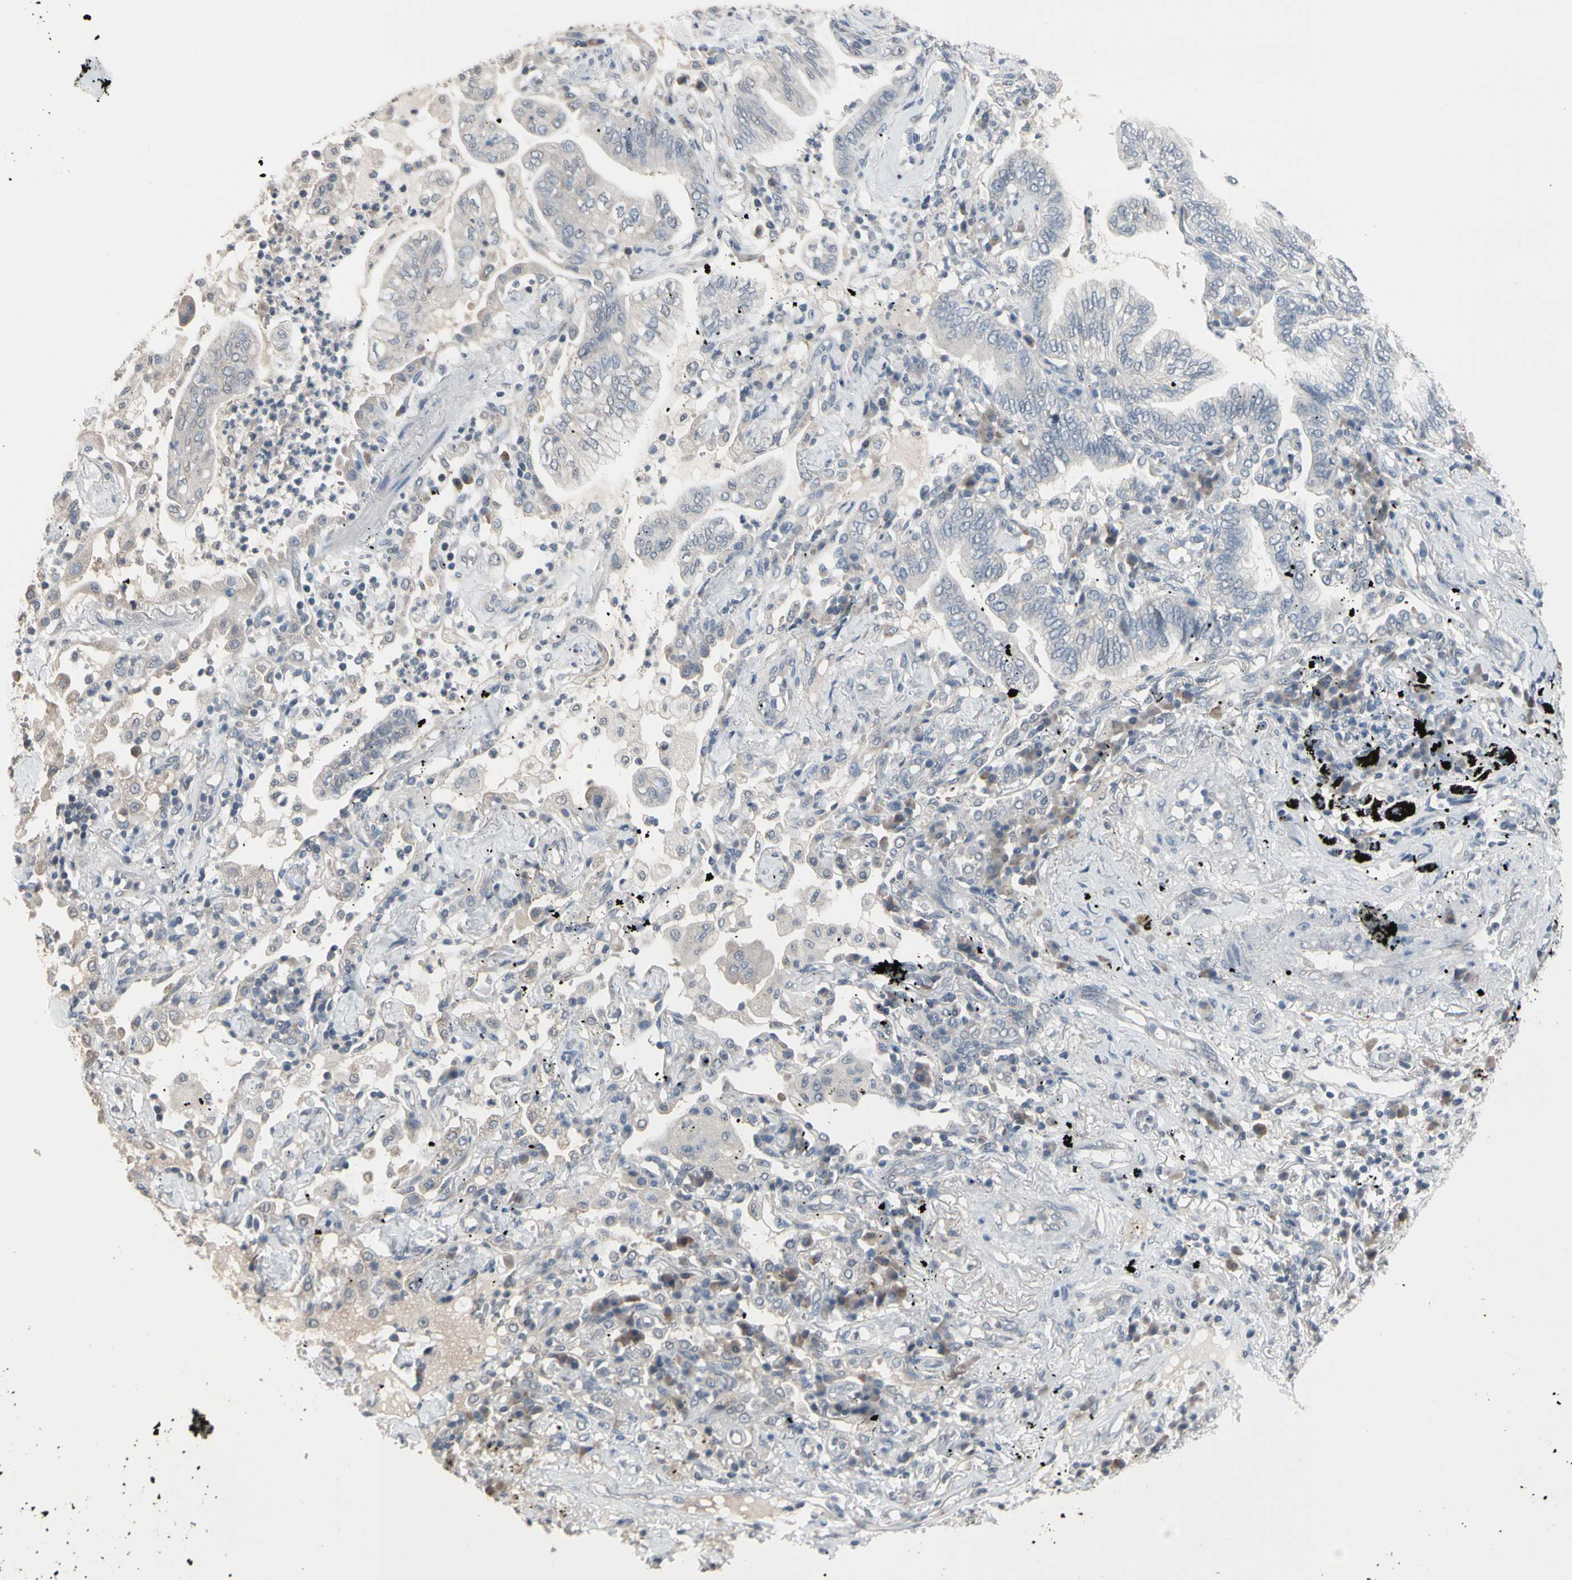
{"staining": {"intensity": "negative", "quantity": "none", "location": "none"}, "tissue": "lung cancer", "cell_type": "Tumor cells", "image_type": "cancer", "snomed": [{"axis": "morphology", "description": "Normal tissue, NOS"}, {"axis": "morphology", "description": "Adenocarcinoma, NOS"}, {"axis": "topography", "description": "Bronchus"}, {"axis": "topography", "description": "Lung"}], "caption": "Immunohistochemistry (IHC) of human lung cancer (adenocarcinoma) displays no staining in tumor cells. Brightfield microscopy of IHC stained with DAB (brown) and hematoxylin (blue), captured at high magnification.", "gene": "SV2A", "patient": {"sex": "female", "age": 70}}